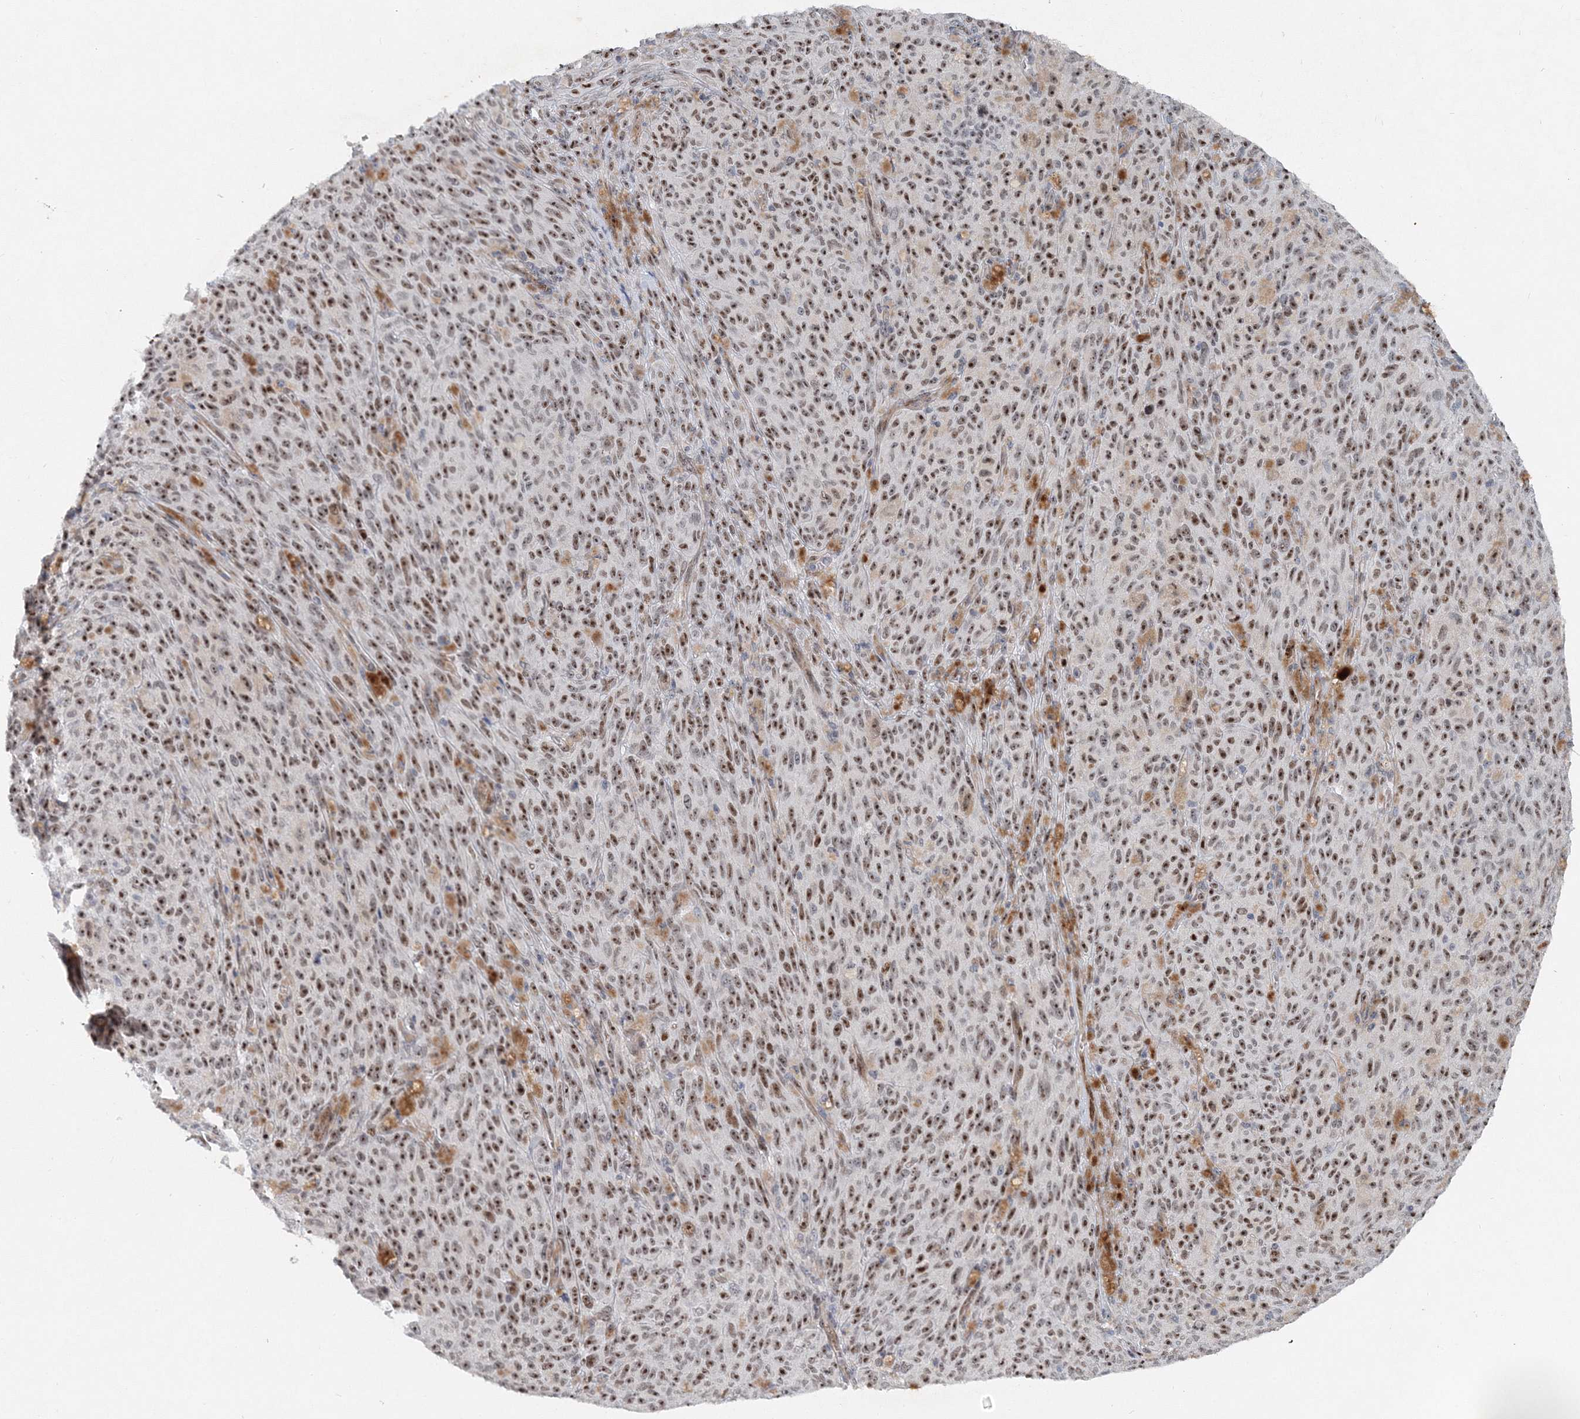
{"staining": {"intensity": "strong", "quantity": ">75%", "location": "nuclear"}, "tissue": "melanoma", "cell_type": "Tumor cells", "image_type": "cancer", "snomed": [{"axis": "morphology", "description": "Malignant melanoma, NOS"}, {"axis": "topography", "description": "Skin"}], "caption": "Malignant melanoma was stained to show a protein in brown. There is high levels of strong nuclear expression in about >75% of tumor cells. (DAB = brown stain, brightfield microscopy at high magnification).", "gene": "UIMC1", "patient": {"sex": "female", "age": 82}}